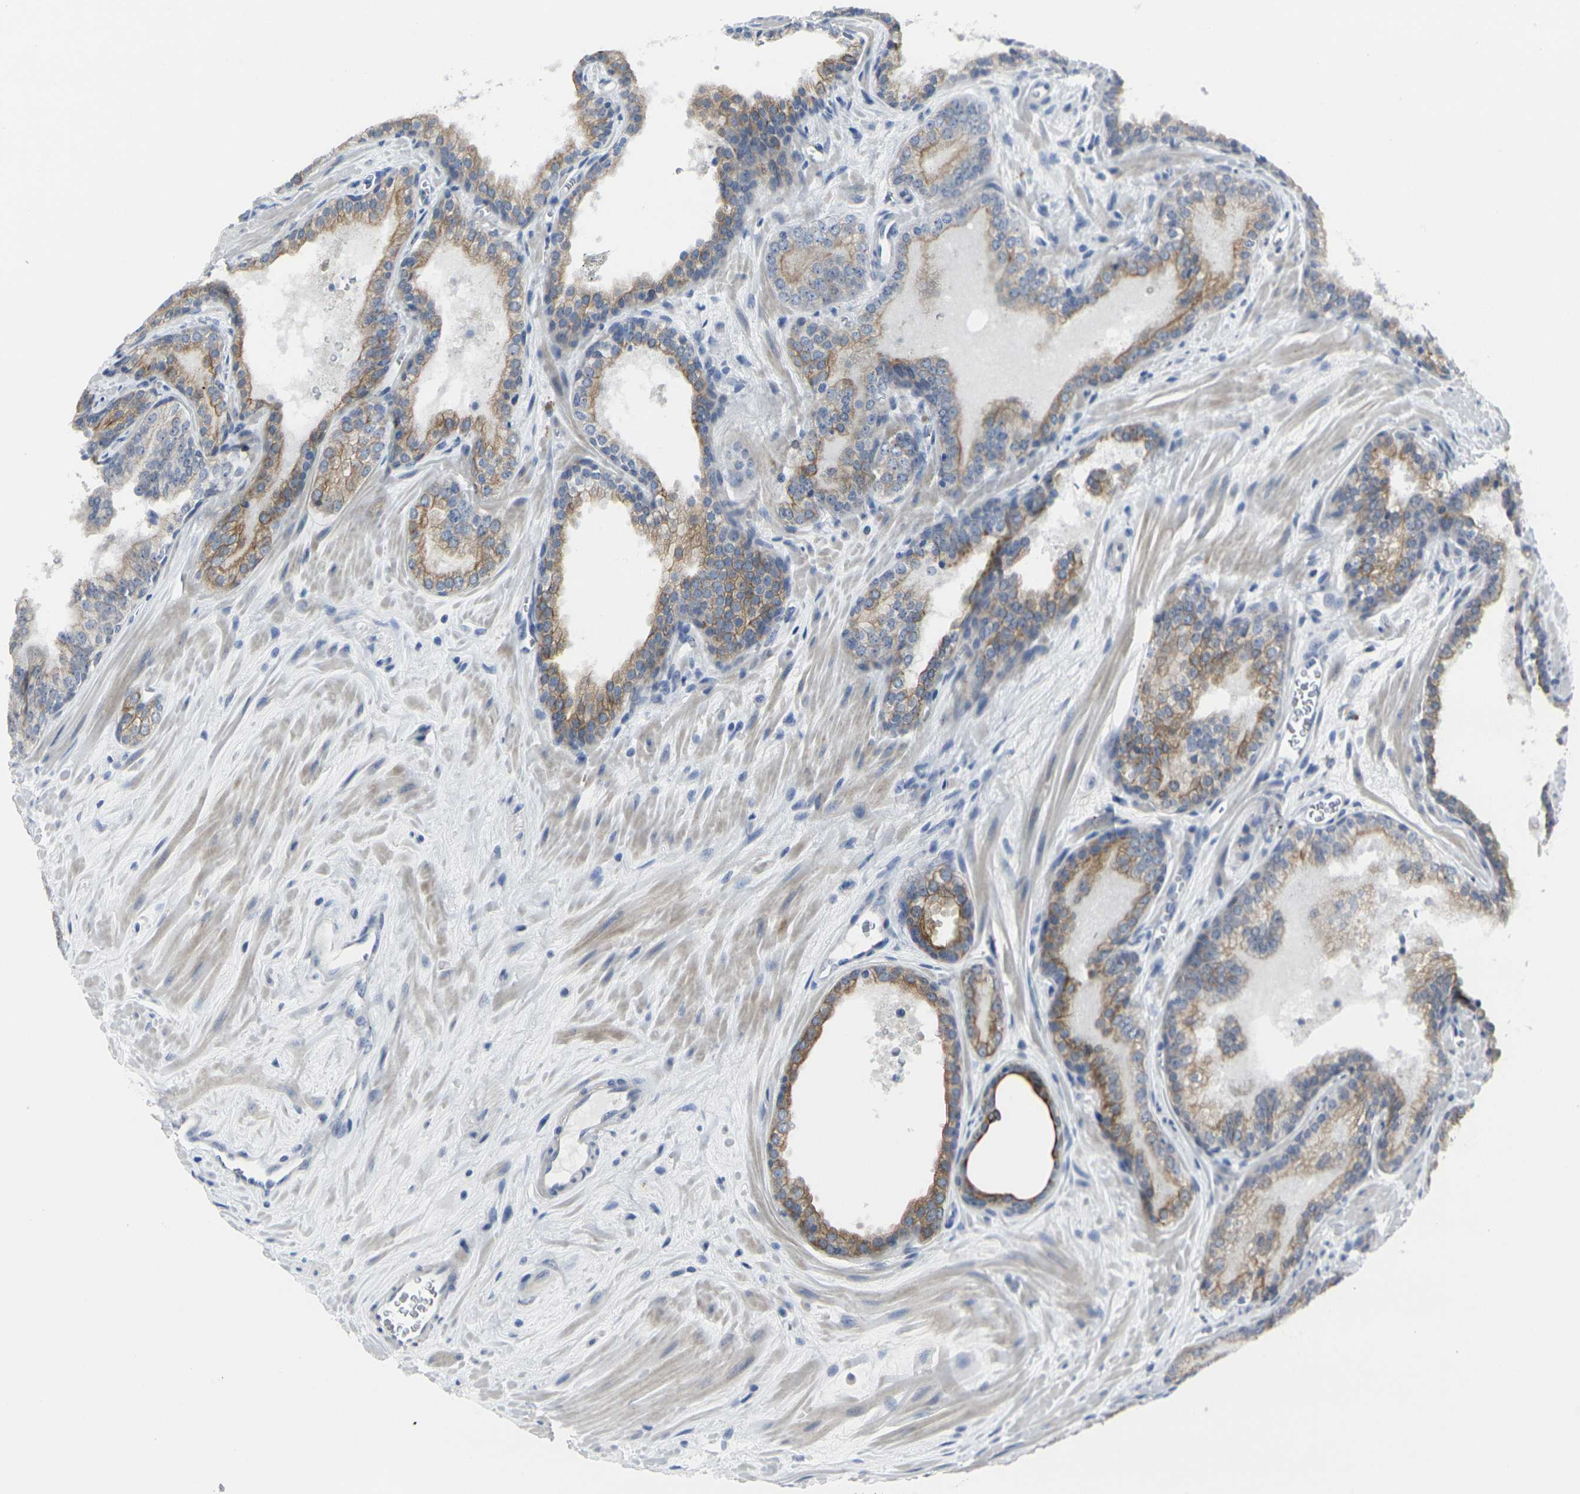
{"staining": {"intensity": "moderate", "quantity": ">75%", "location": "cytoplasmic/membranous"}, "tissue": "prostate cancer", "cell_type": "Tumor cells", "image_type": "cancer", "snomed": [{"axis": "morphology", "description": "Adenocarcinoma, Low grade"}, {"axis": "topography", "description": "Prostate"}], "caption": "Immunohistochemical staining of prostate cancer reveals medium levels of moderate cytoplasmic/membranous protein staining in about >75% of tumor cells.", "gene": "ANKRD46", "patient": {"sex": "male", "age": 60}}